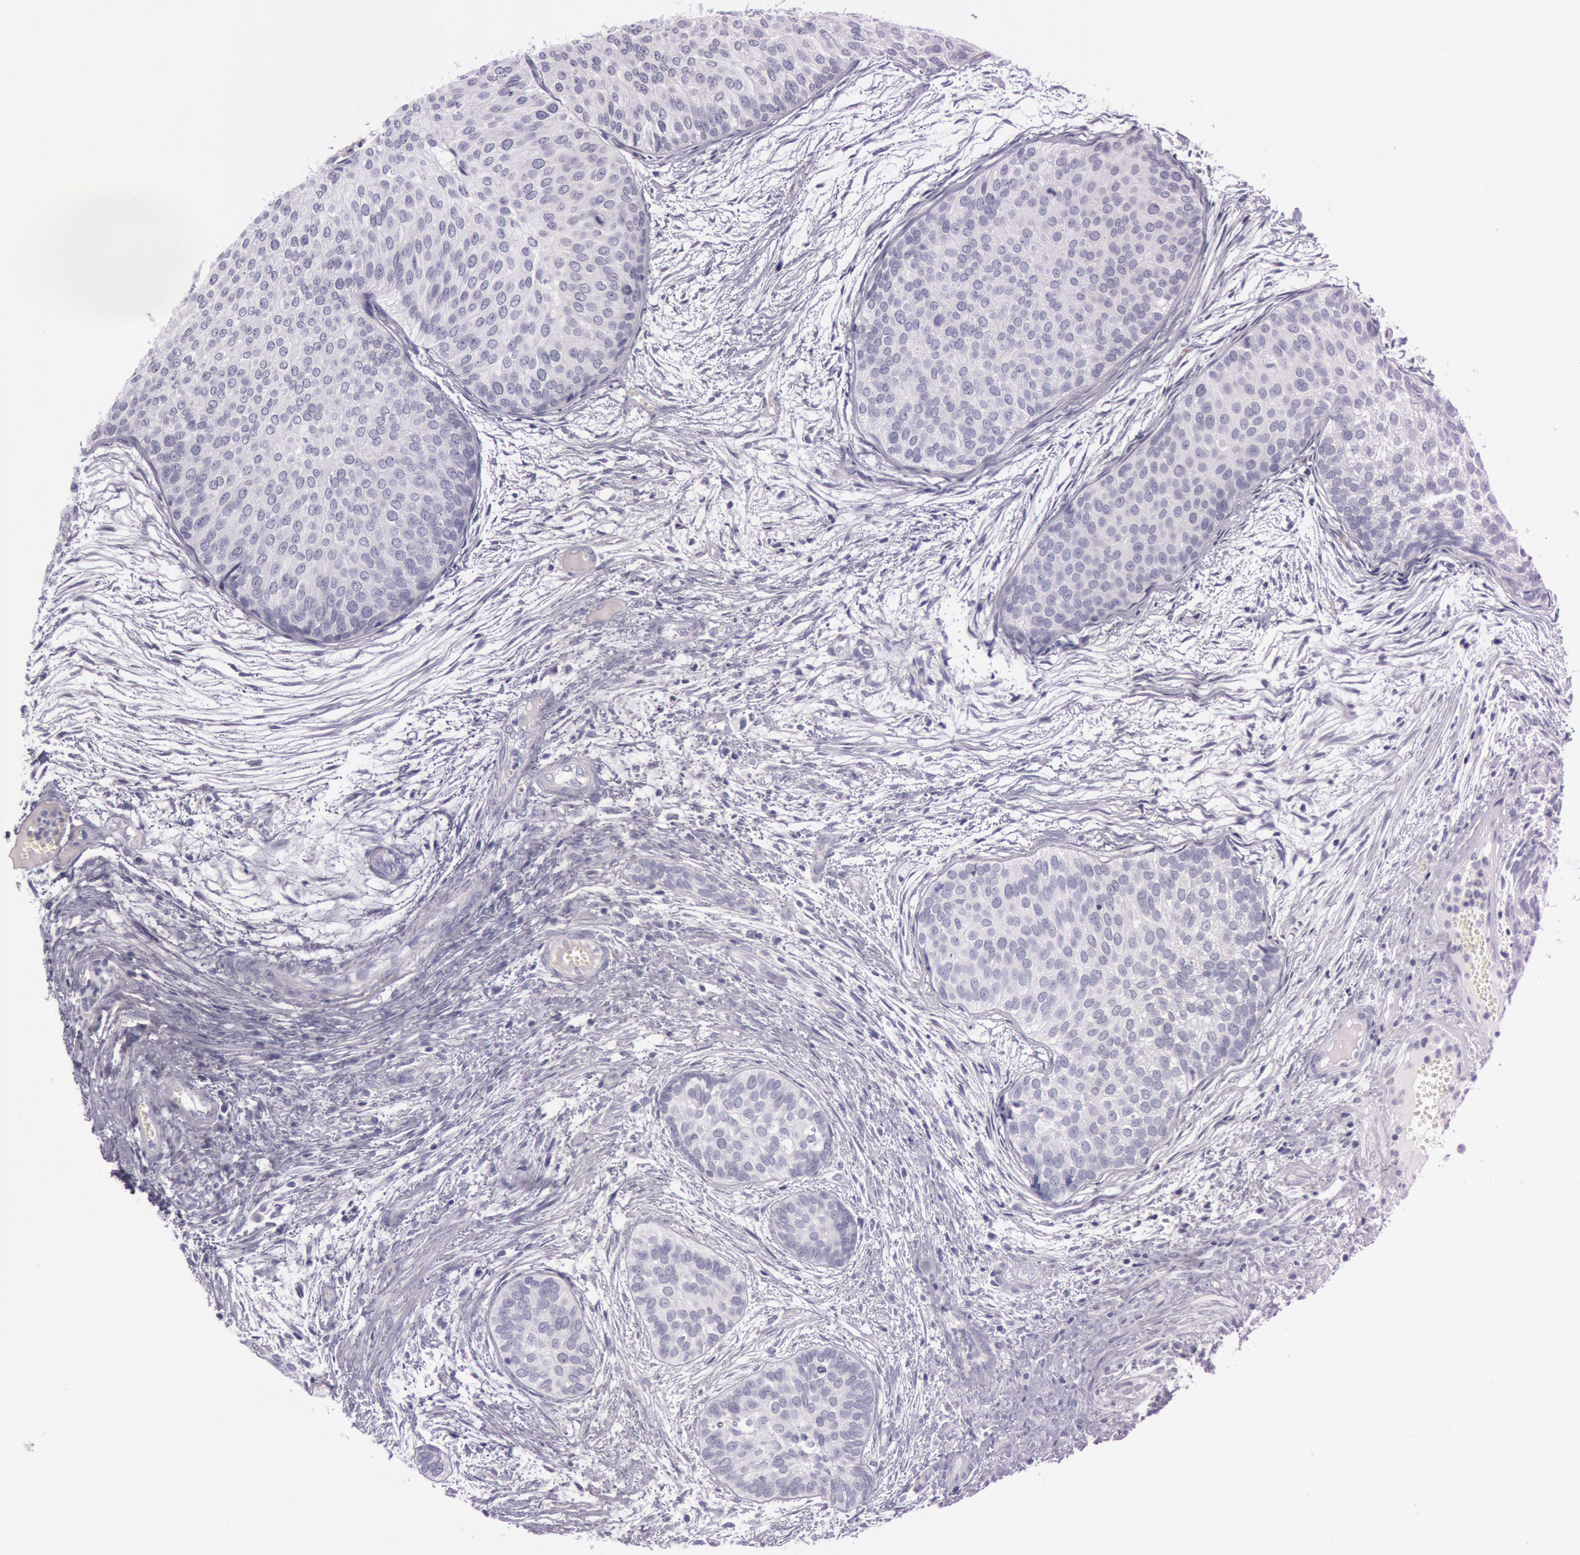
{"staining": {"intensity": "negative", "quantity": "none", "location": "none"}, "tissue": "urothelial cancer", "cell_type": "Tumor cells", "image_type": "cancer", "snomed": [{"axis": "morphology", "description": "Urothelial carcinoma, Low grade"}, {"axis": "topography", "description": "Urinary bladder"}], "caption": "An IHC micrograph of urothelial cancer is shown. There is no staining in tumor cells of urothelial cancer.", "gene": "FOLH1", "patient": {"sex": "male", "age": 84}}